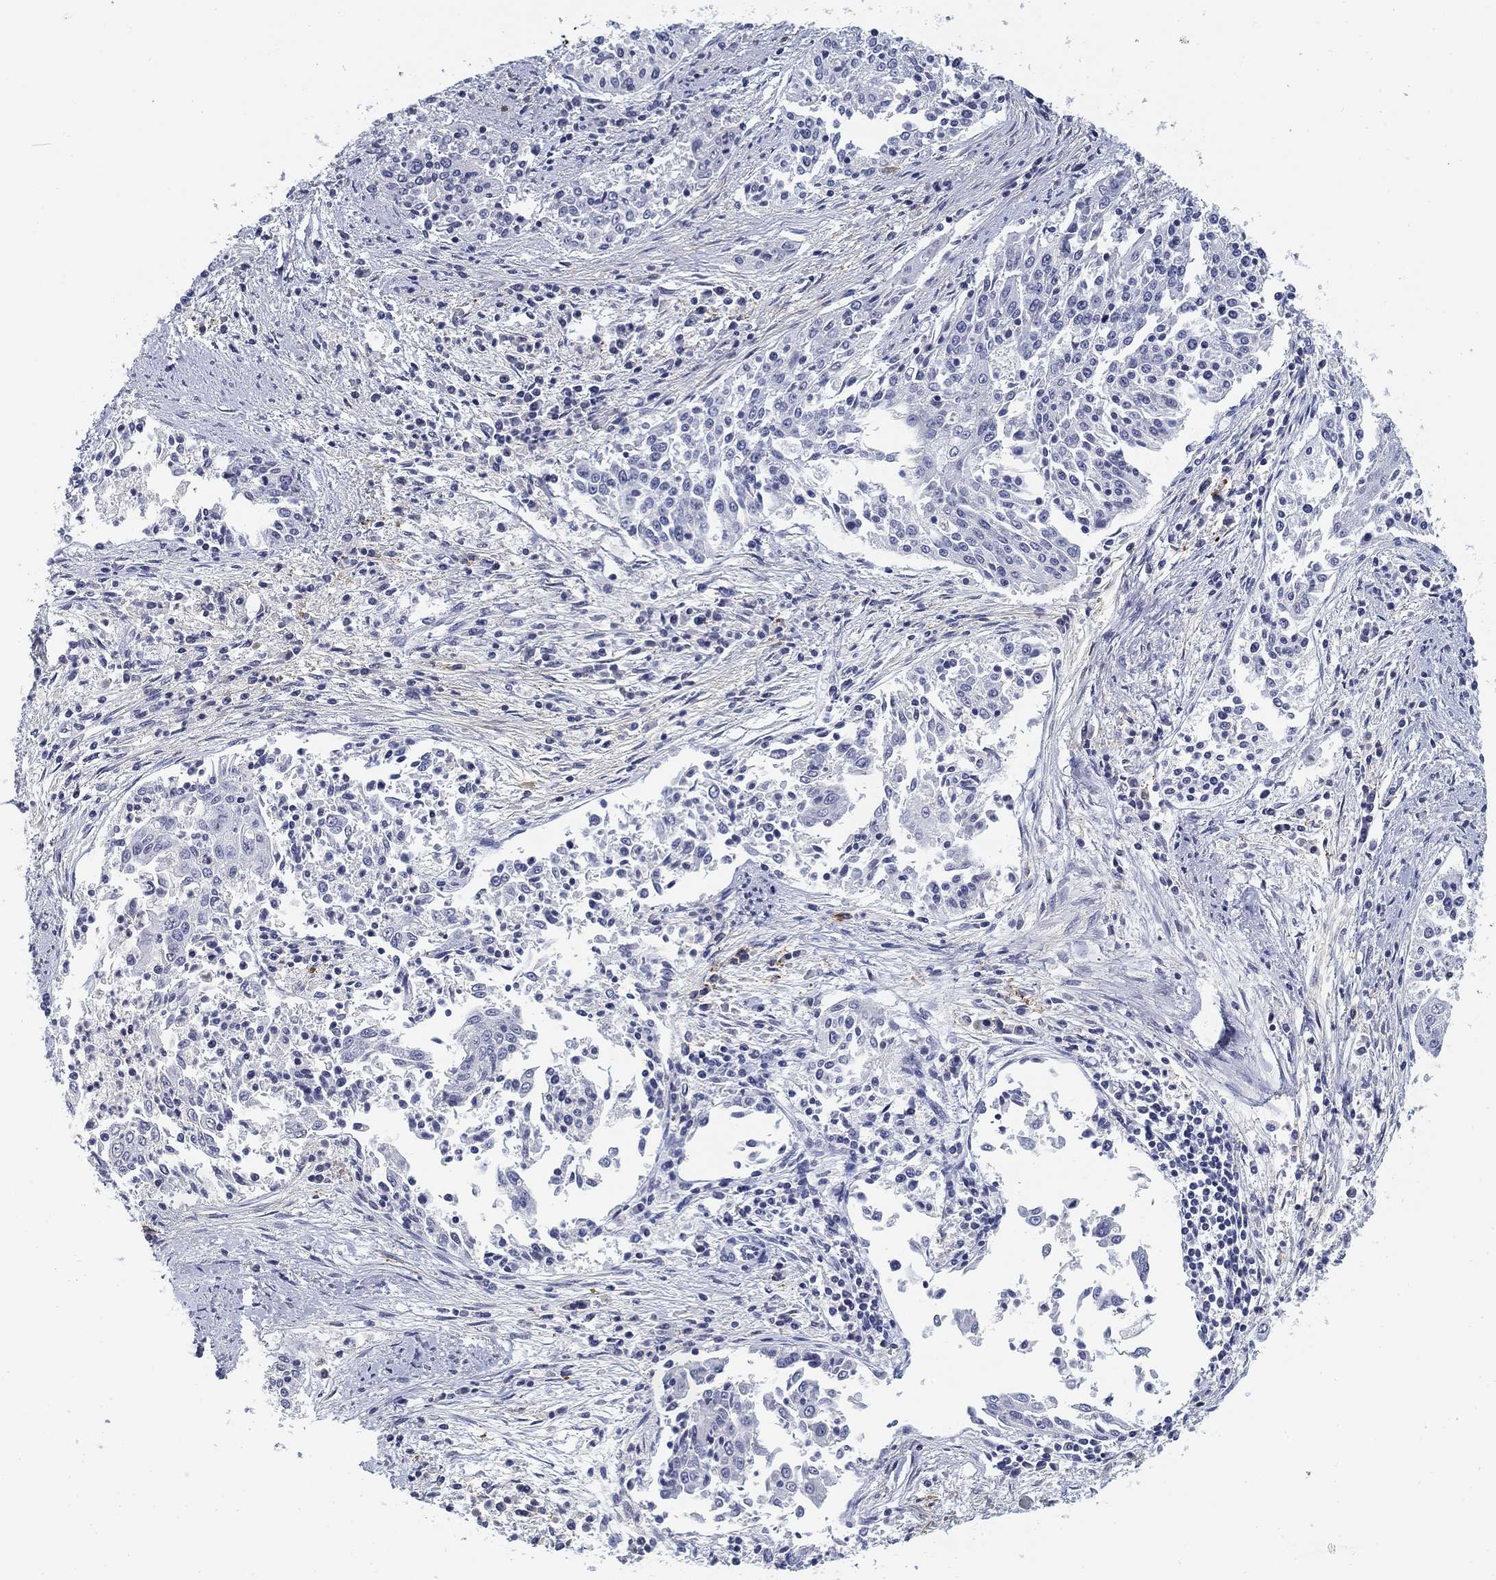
{"staining": {"intensity": "negative", "quantity": "none", "location": "none"}, "tissue": "cervical cancer", "cell_type": "Tumor cells", "image_type": "cancer", "snomed": [{"axis": "morphology", "description": "Squamous cell carcinoma, NOS"}, {"axis": "topography", "description": "Cervix"}], "caption": "Immunohistochemistry histopathology image of human cervical cancer stained for a protein (brown), which demonstrates no expression in tumor cells.", "gene": "SLC2A5", "patient": {"sex": "female", "age": 41}}